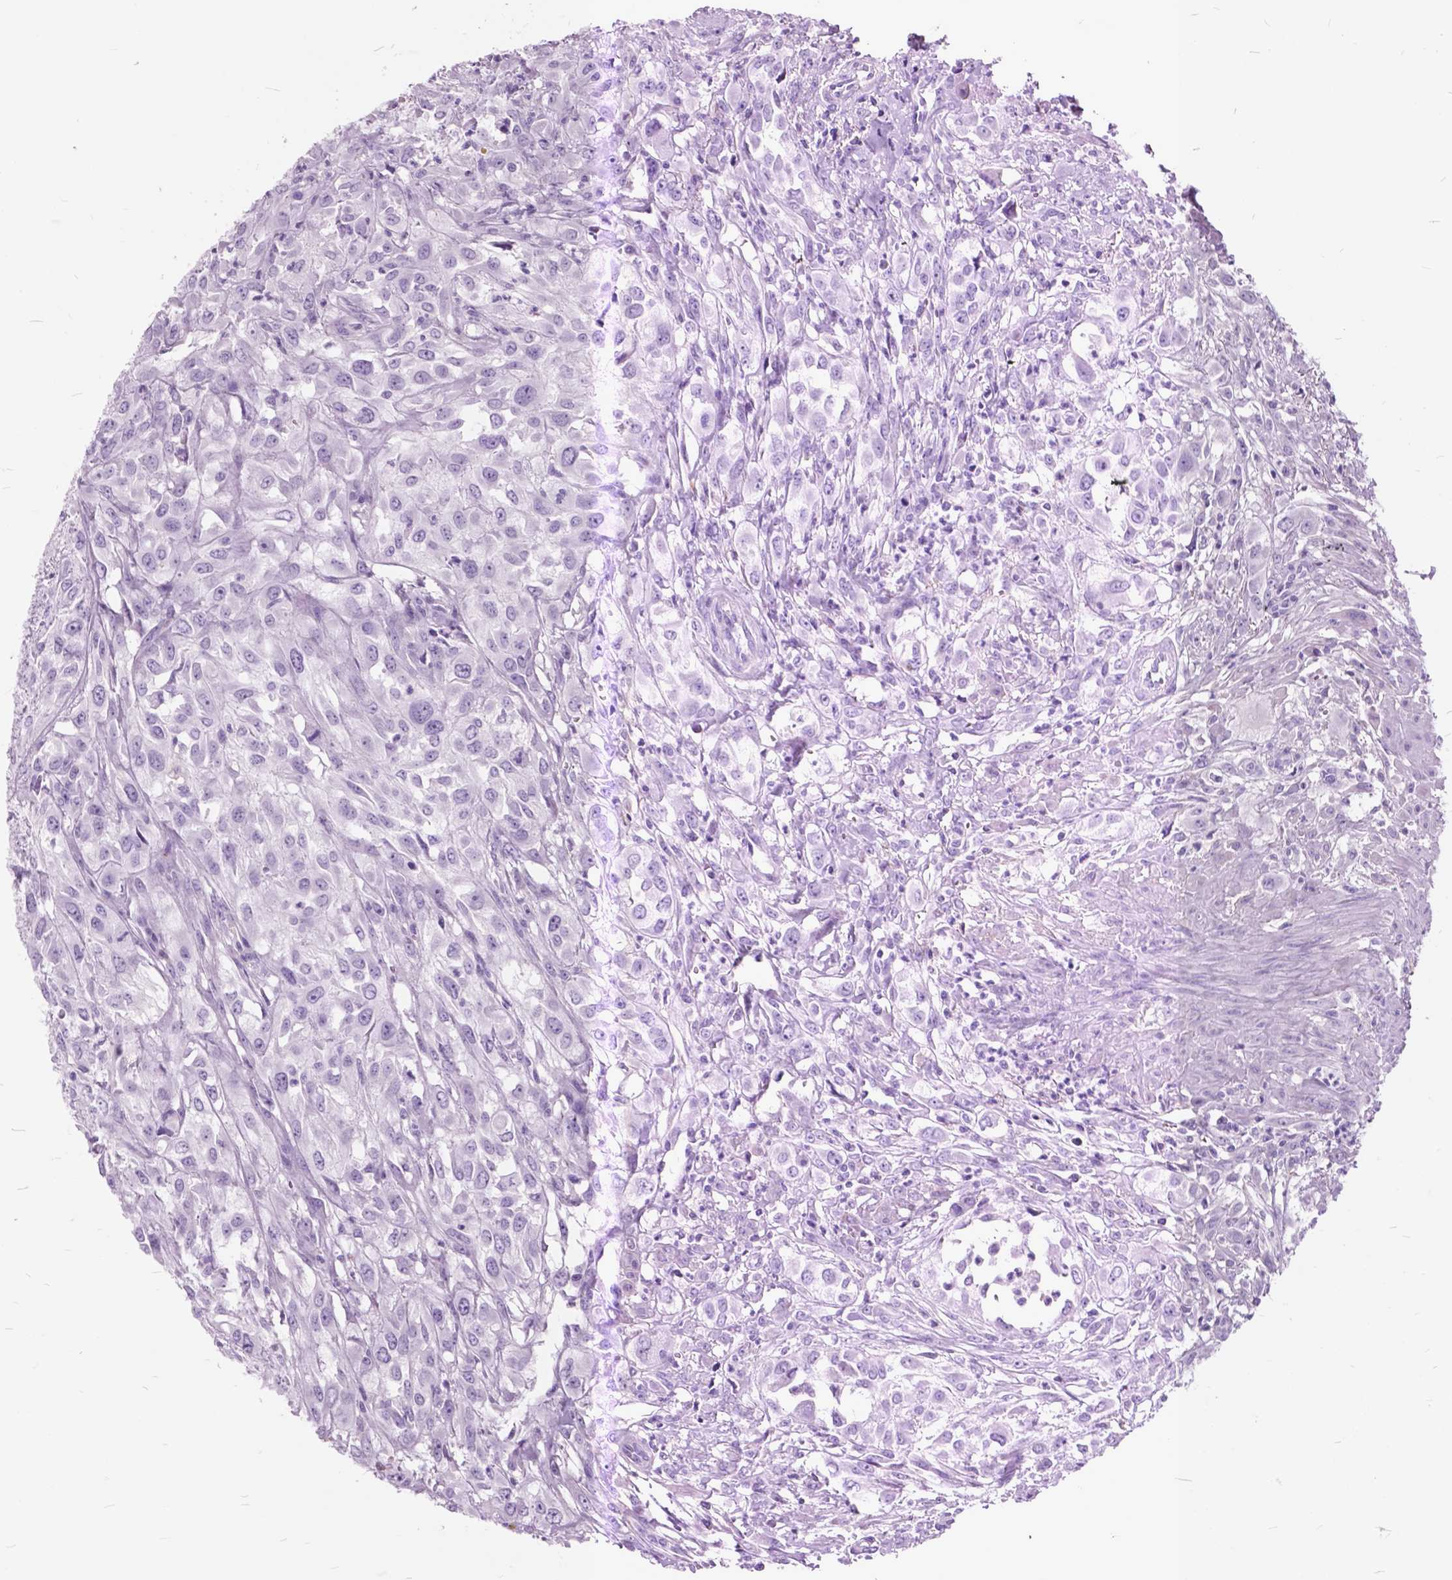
{"staining": {"intensity": "negative", "quantity": "none", "location": "none"}, "tissue": "urothelial cancer", "cell_type": "Tumor cells", "image_type": "cancer", "snomed": [{"axis": "morphology", "description": "Urothelial carcinoma, High grade"}, {"axis": "topography", "description": "Urinary bladder"}], "caption": "DAB (3,3'-diaminobenzidine) immunohistochemical staining of human urothelial carcinoma (high-grade) shows no significant positivity in tumor cells.", "gene": "GDF9", "patient": {"sex": "male", "age": 67}}